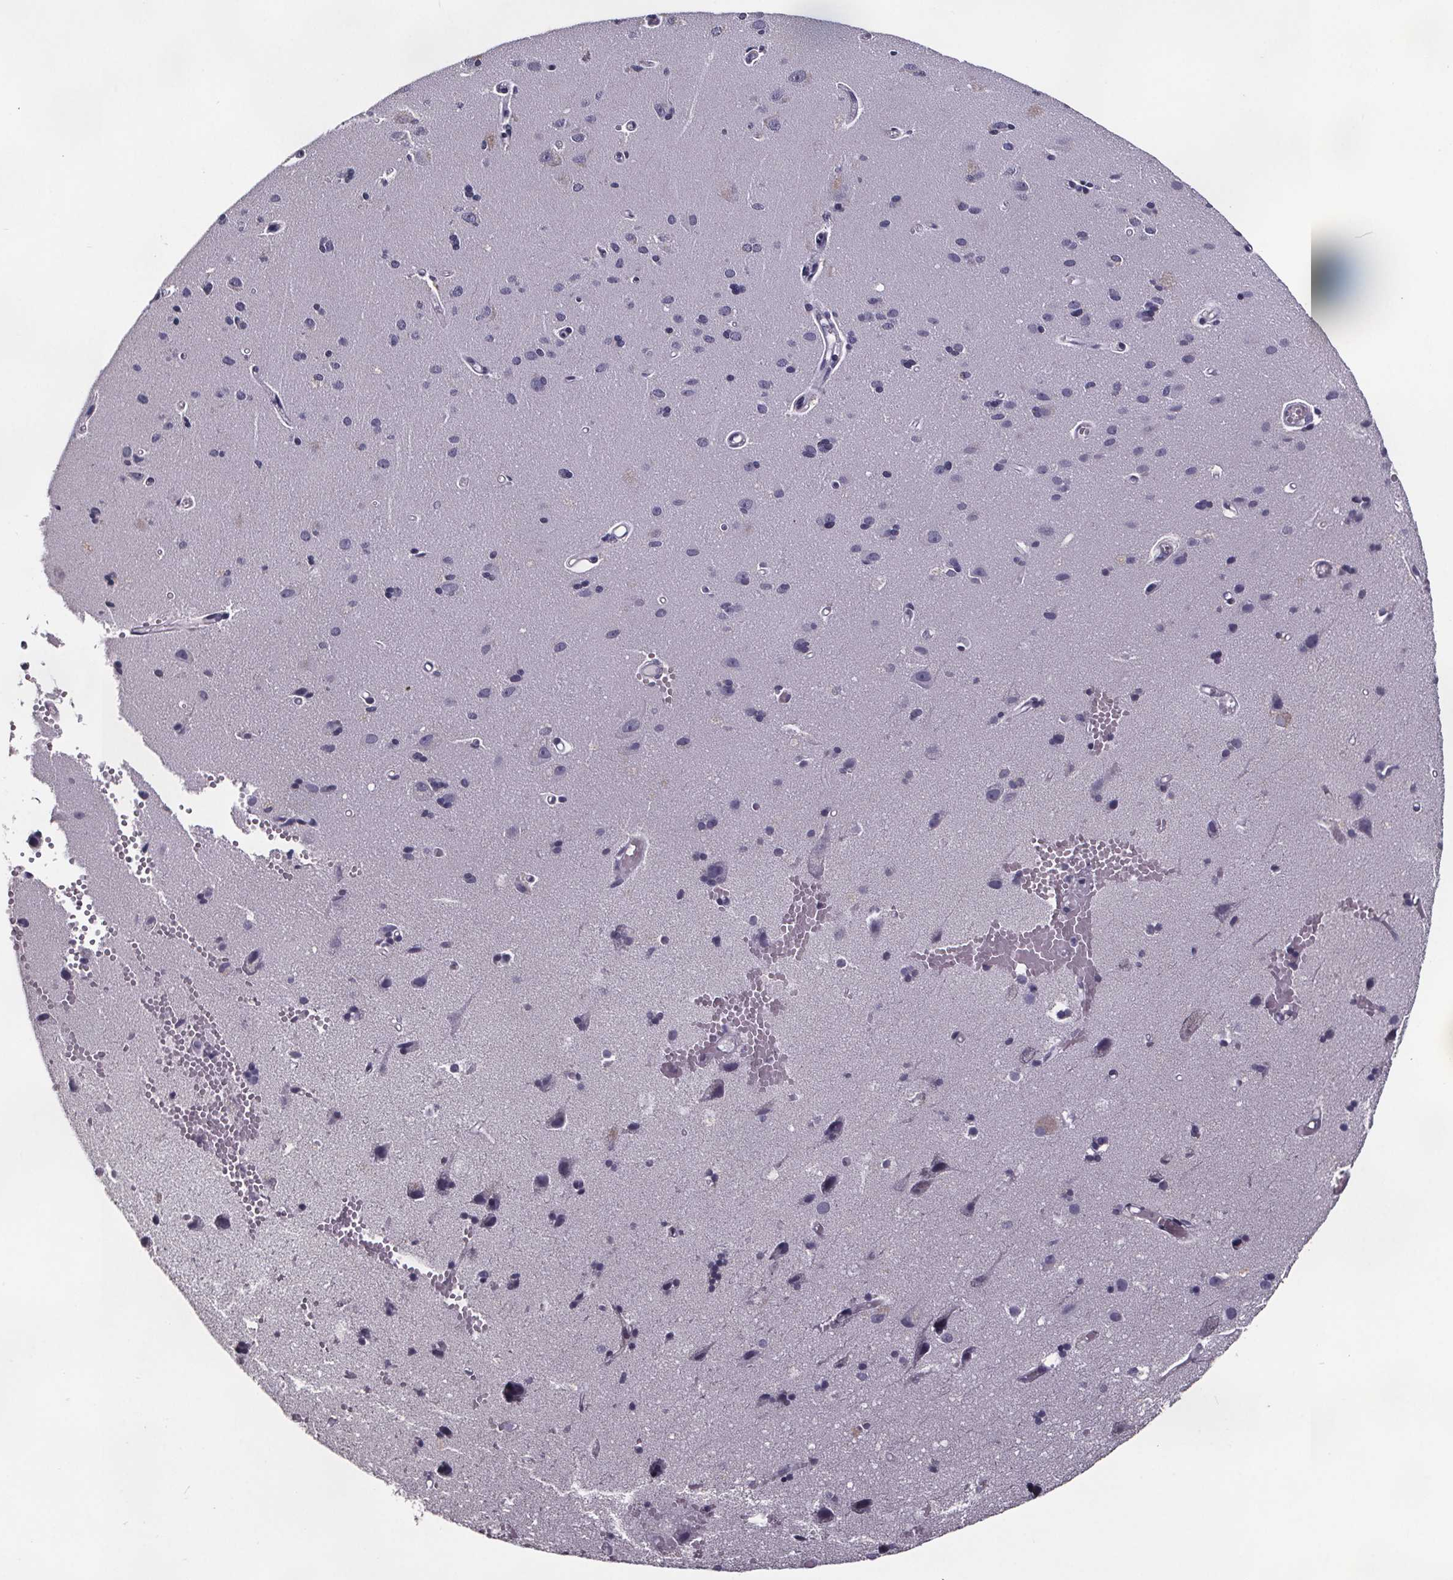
{"staining": {"intensity": "negative", "quantity": "none", "location": "none"}, "tissue": "cerebral cortex", "cell_type": "Endothelial cells", "image_type": "normal", "snomed": [{"axis": "morphology", "description": "Normal tissue, NOS"}, {"axis": "morphology", "description": "Glioma, malignant, High grade"}, {"axis": "topography", "description": "Cerebral cortex"}], "caption": "Protein analysis of unremarkable cerebral cortex exhibits no significant positivity in endothelial cells. The staining was performed using DAB (3,3'-diaminobenzidine) to visualize the protein expression in brown, while the nuclei were stained in blue with hematoxylin (Magnification: 20x).", "gene": "AR", "patient": {"sex": "male", "age": 71}}